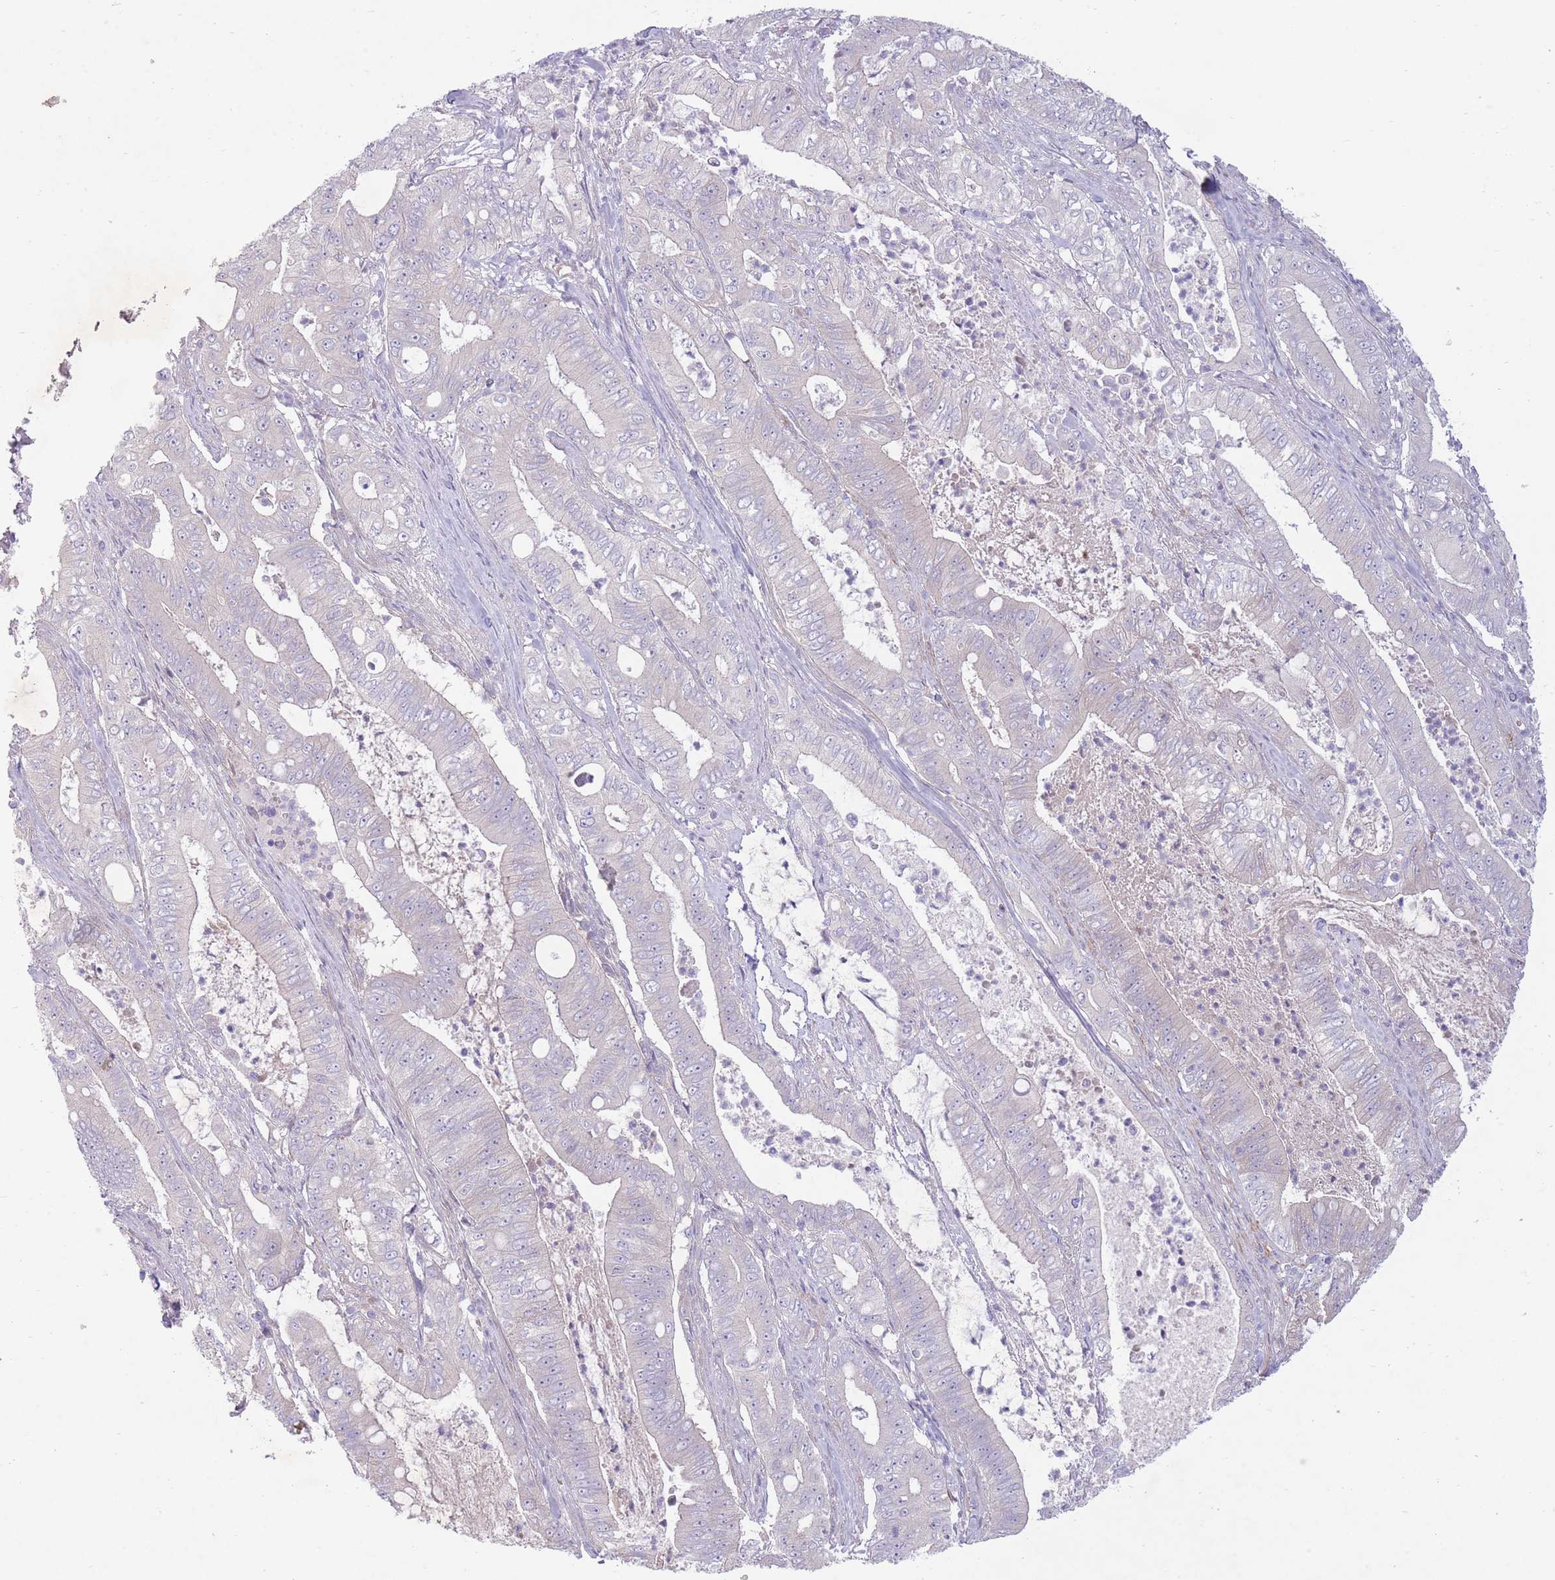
{"staining": {"intensity": "negative", "quantity": "none", "location": "none"}, "tissue": "pancreatic cancer", "cell_type": "Tumor cells", "image_type": "cancer", "snomed": [{"axis": "morphology", "description": "Adenocarcinoma, NOS"}, {"axis": "topography", "description": "Pancreas"}], "caption": "IHC histopathology image of pancreatic cancer stained for a protein (brown), which demonstrates no staining in tumor cells.", "gene": "PNPLA5", "patient": {"sex": "male", "age": 71}}